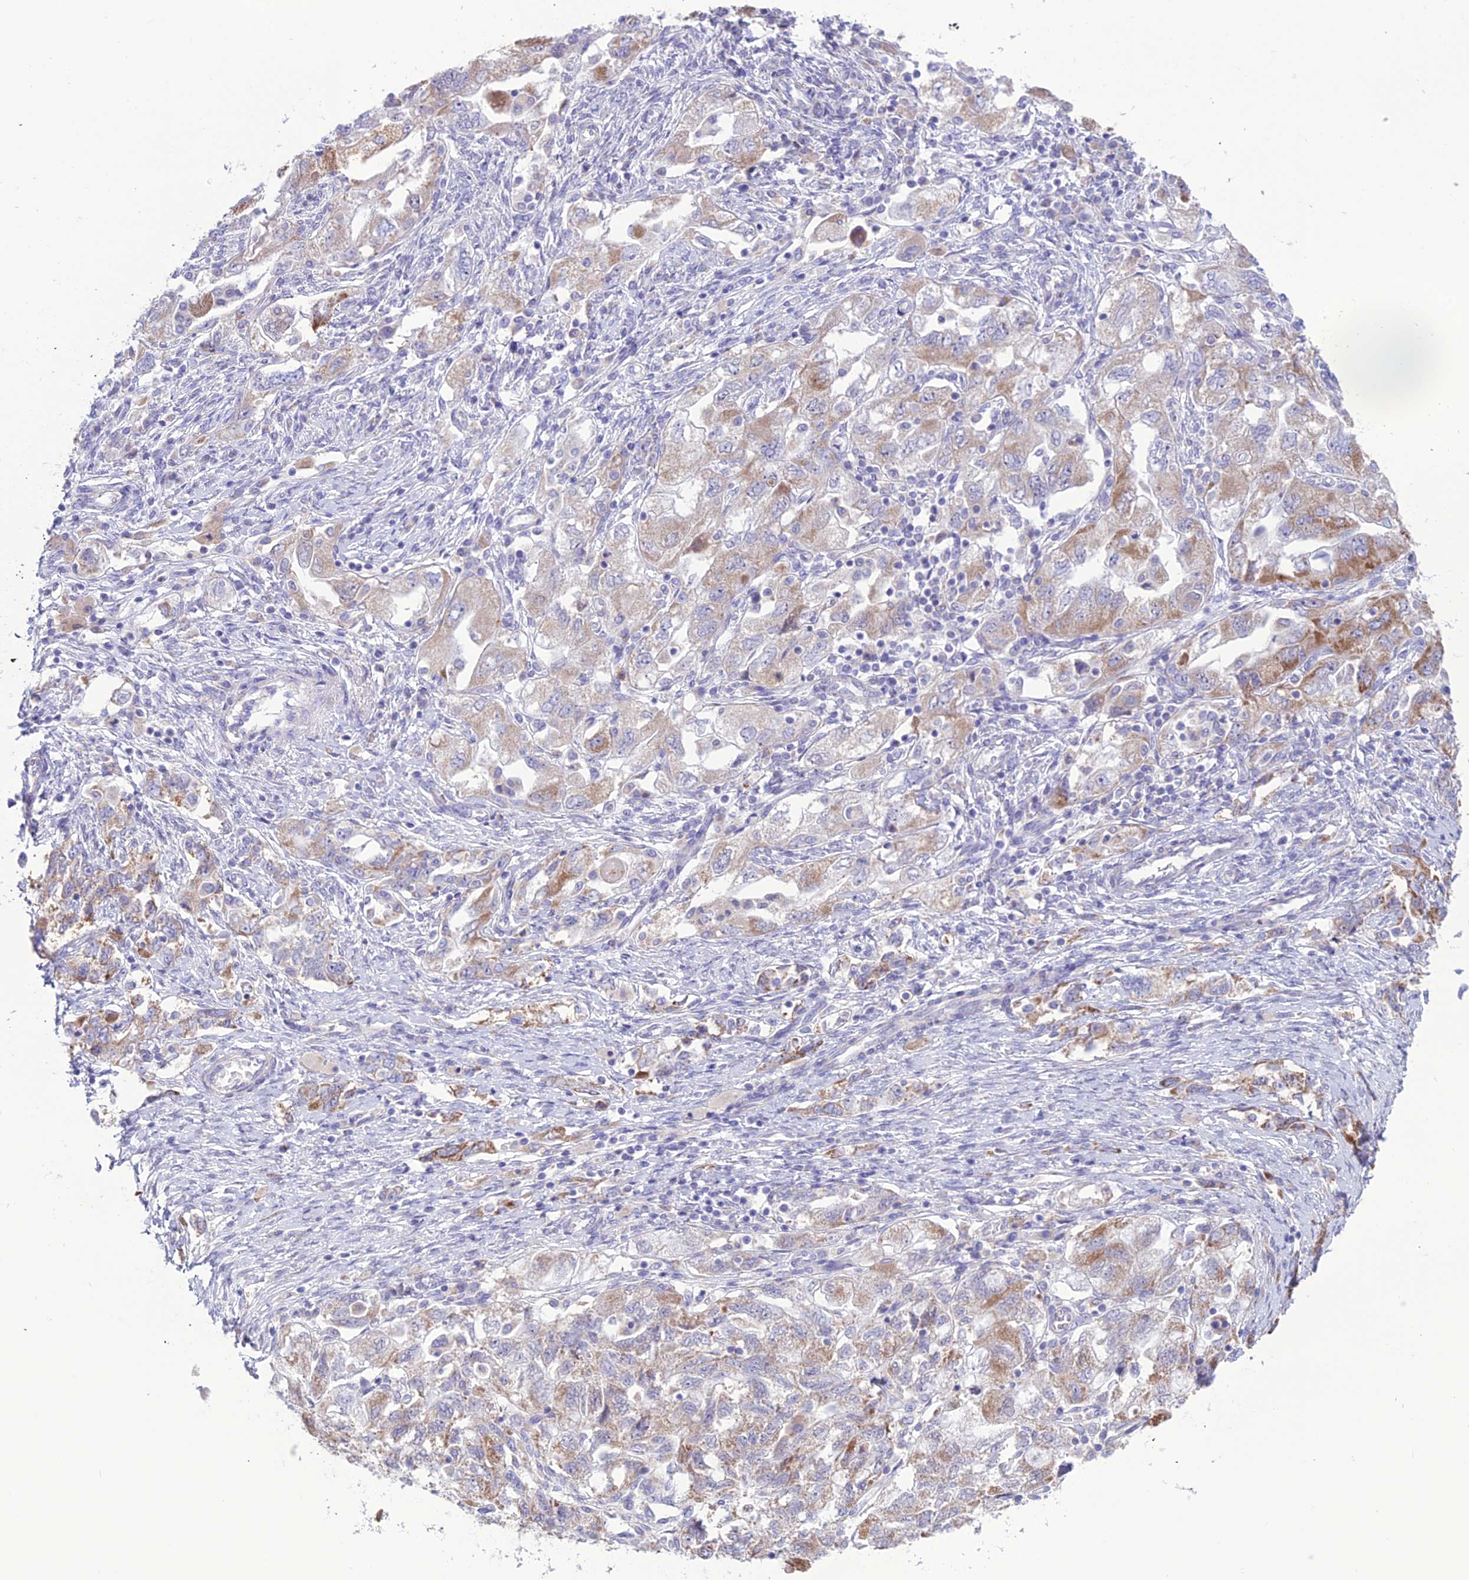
{"staining": {"intensity": "moderate", "quantity": "<25%", "location": "cytoplasmic/membranous"}, "tissue": "ovarian cancer", "cell_type": "Tumor cells", "image_type": "cancer", "snomed": [{"axis": "morphology", "description": "Carcinoma, NOS"}, {"axis": "morphology", "description": "Cystadenocarcinoma, serous, NOS"}, {"axis": "topography", "description": "Ovary"}], "caption": "Immunohistochemistry staining of ovarian cancer (carcinoma), which exhibits low levels of moderate cytoplasmic/membranous staining in about <25% of tumor cells indicating moderate cytoplasmic/membranous protein positivity. The staining was performed using DAB (3,3'-diaminobenzidine) (brown) for protein detection and nuclei were counterstained in hematoxylin (blue).", "gene": "CLCN7", "patient": {"sex": "female", "age": 69}}